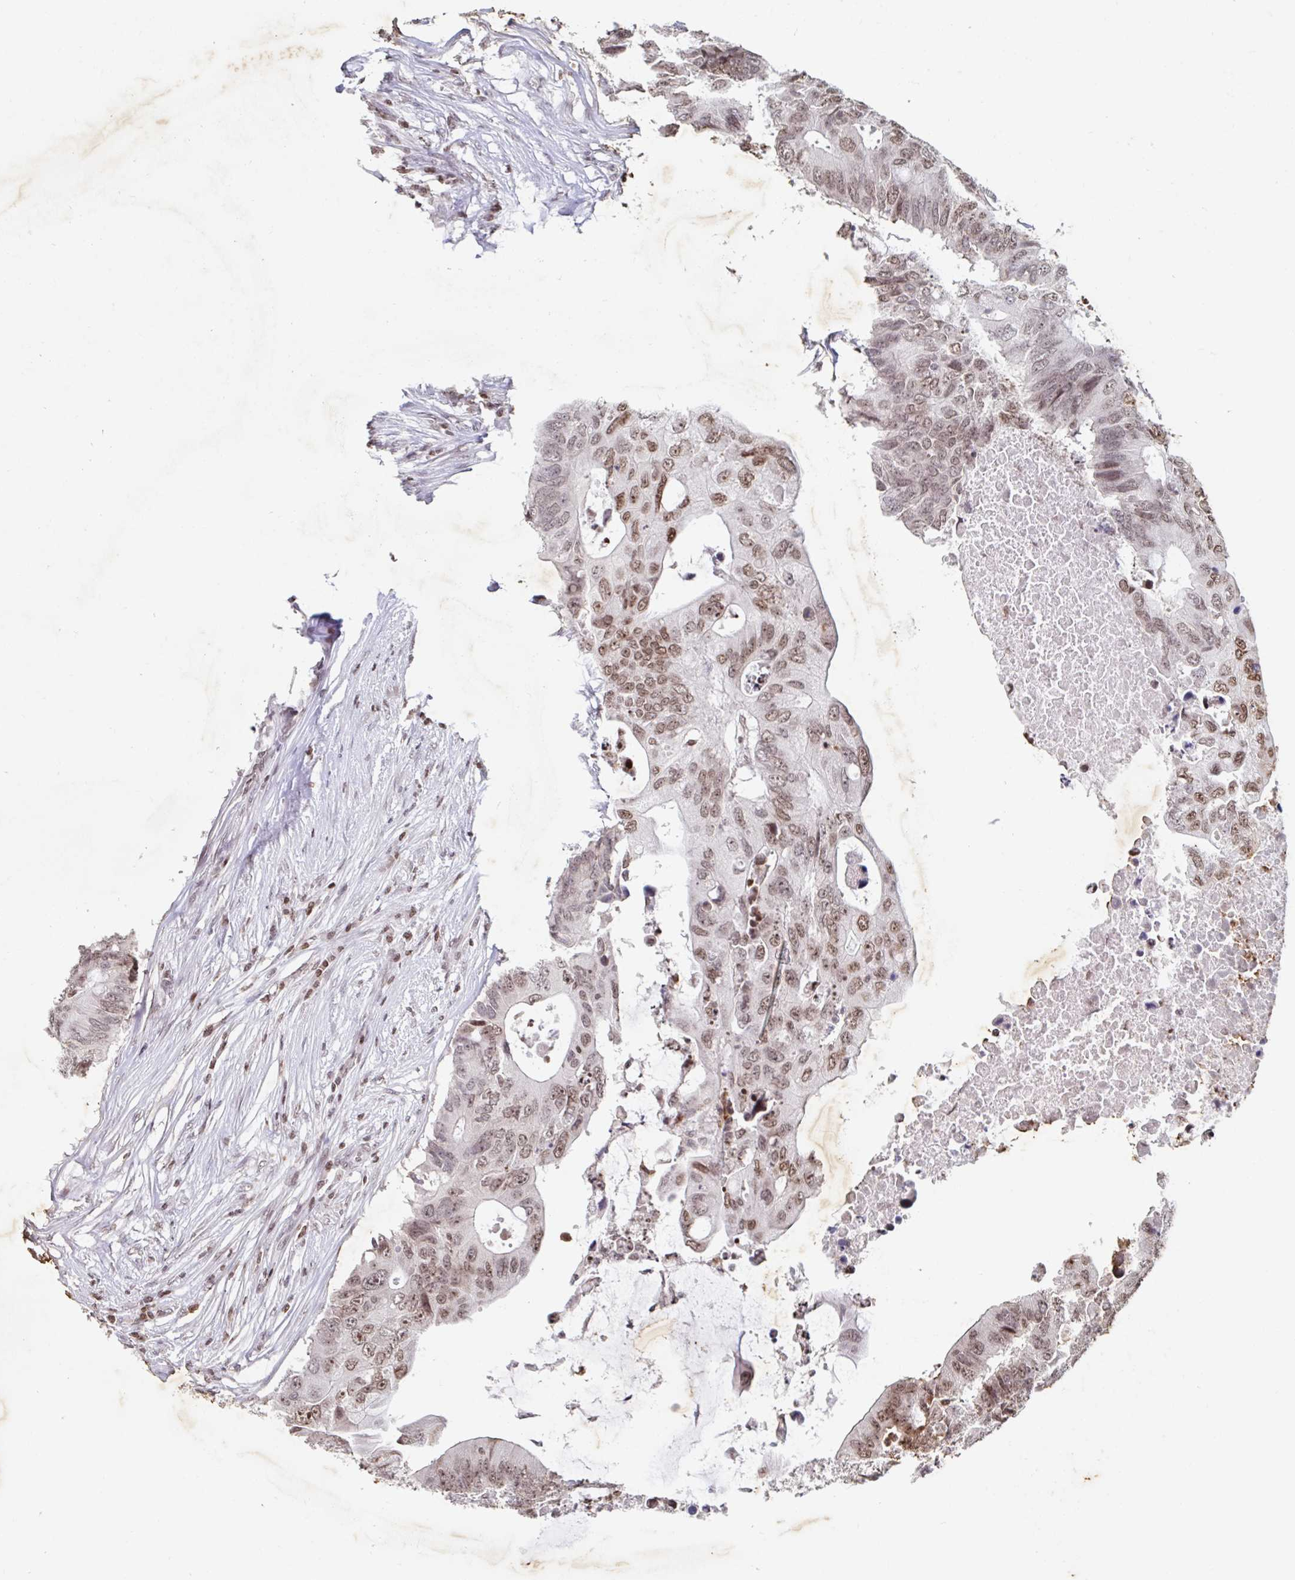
{"staining": {"intensity": "moderate", "quantity": ">75%", "location": "nuclear"}, "tissue": "colorectal cancer", "cell_type": "Tumor cells", "image_type": "cancer", "snomed": [{"axis": "morphology", "description": "Adenocarcinoma, NOS"}, {"axis": "topography", "description": "Colon"}], "caption": "The histopathology image reveals a brown stain indicating the presence of a protein in the nuclear of tumor cells in colorectal adenocarcinoma.", "gene": "C19orf53", "patient": {"sex": "male", "age": 71}}